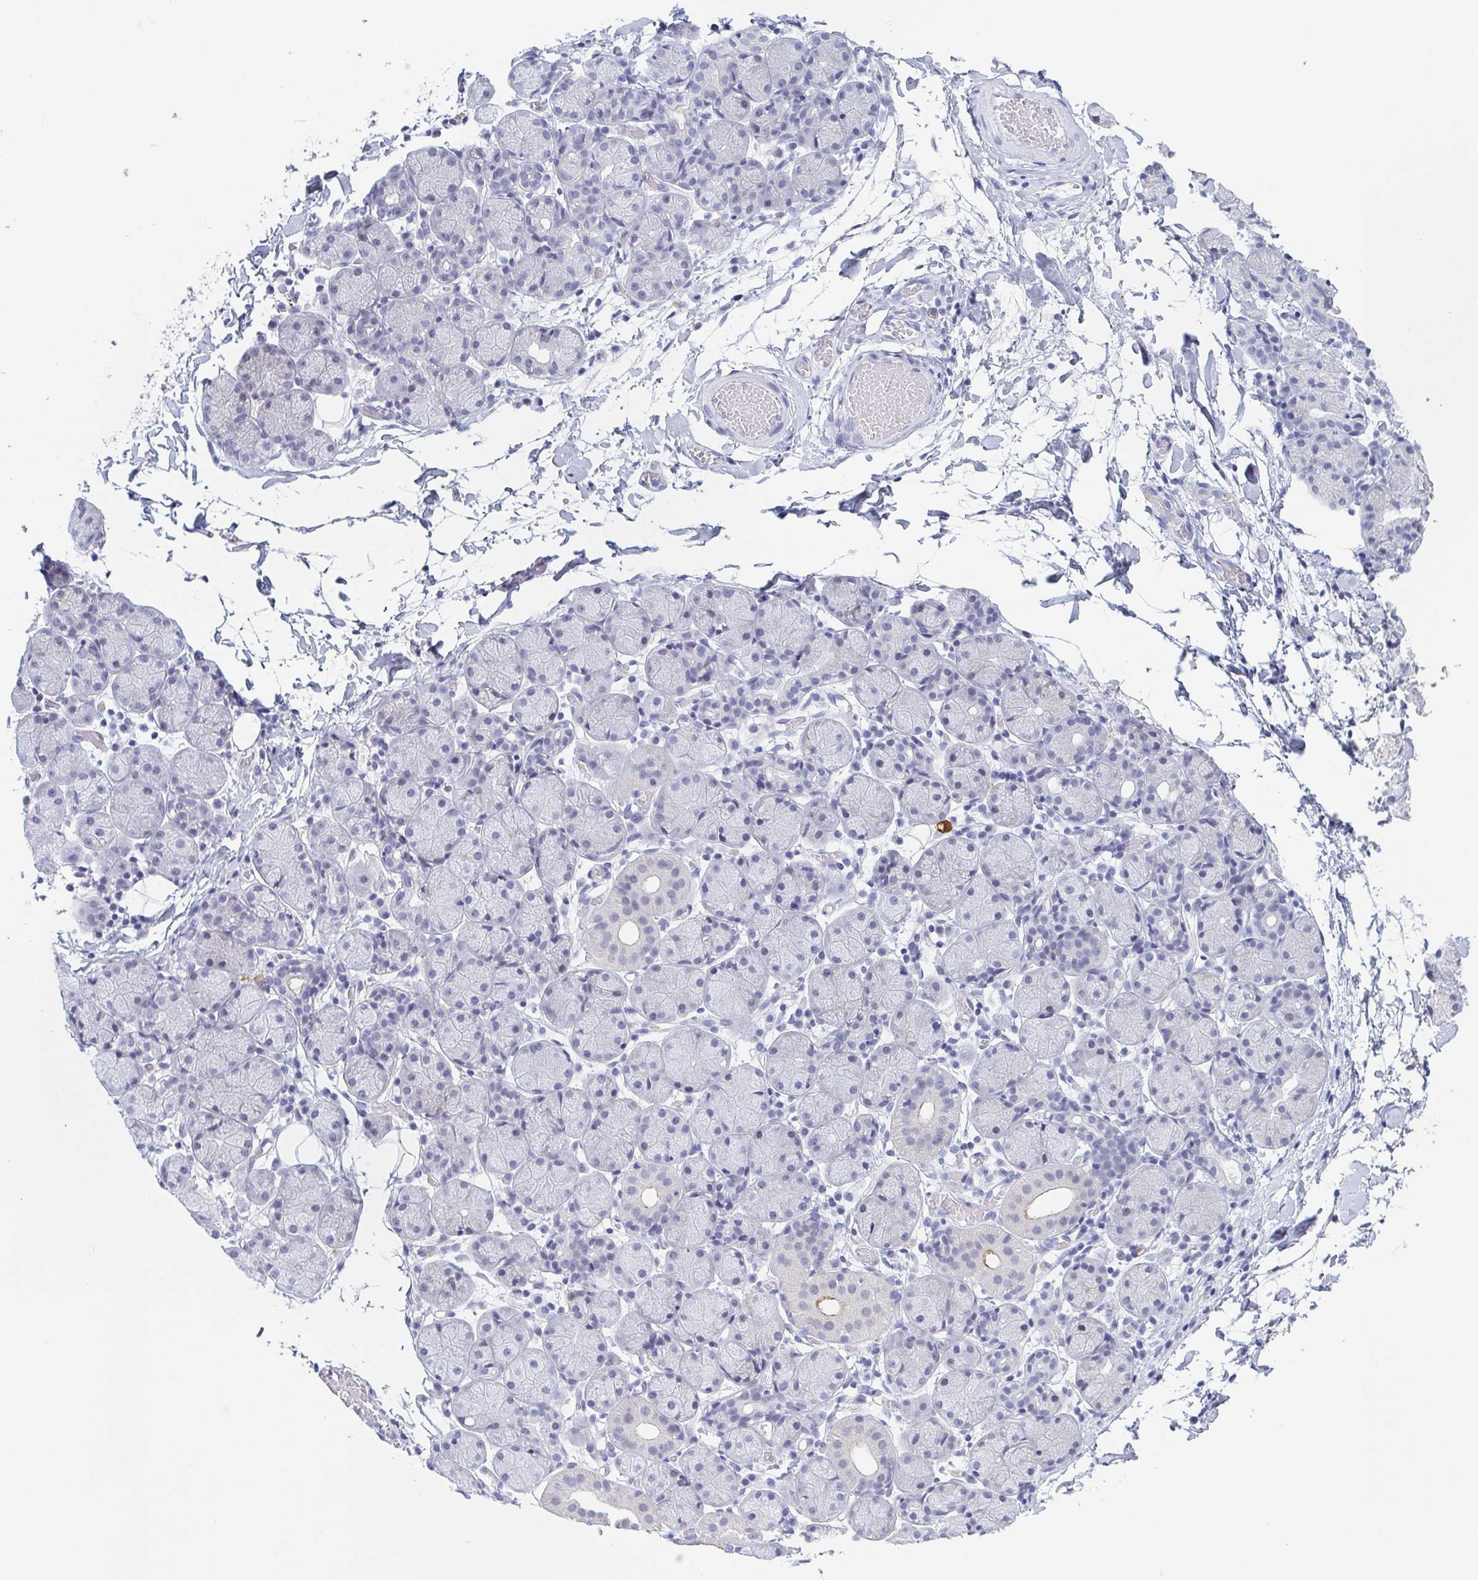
{"staining": {"intensity": "negative", "quantity": "none", "location": "none"}, "tissue": "salivary gland", "cell_type": "Glandular cells", "image_type": "normal", "snomed": [{"axis": "morphology", "description": "Normal tissue, NOS"}, {"axis": "topography", "description": "Salivary gland"}], "caption": "This is a histopathology image of immunohistochemistry staining of normal salivary gland, which shows no expression in glandular cells. (Stains: DAB immunohistochemistry (IHC) with hematoxylin counter stain, Microscopy: brightfield microscopy at high magnification).", "gene": "REG4", "patient": {"sex": "female", "age": 24}}